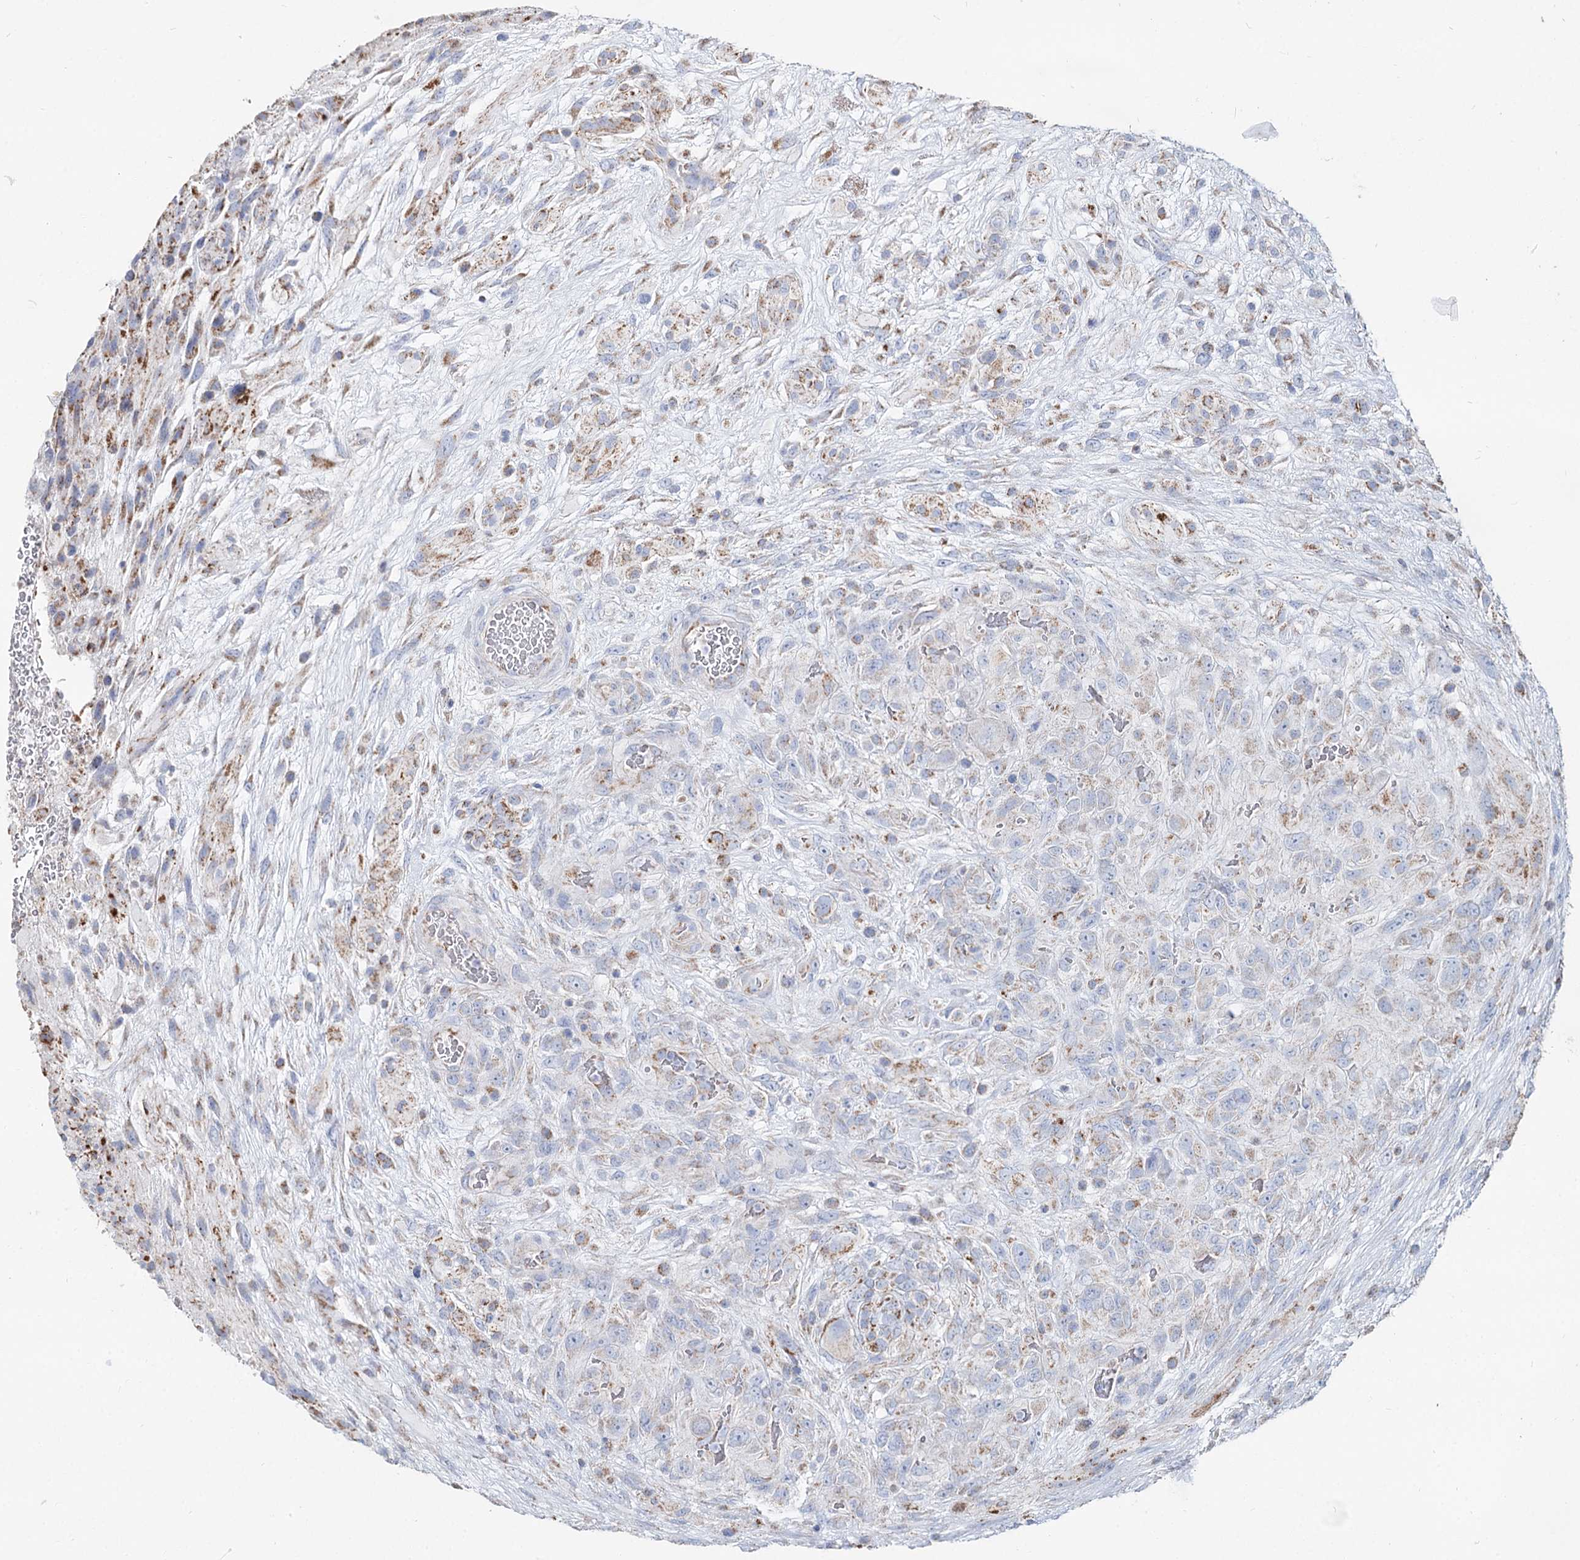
{"staining": {"intensity": "moderate", "quantity": "25%-75%", "location": "cytoplasmic/membranous"}, "tissue": "glioma", "cell_type": "Tumor cells", "image_type": "cancer", "snomed": [{"axis": "morphology", "description": "Glioma, malignant, High grade"}, {"axis": "topography", "description": "Brain"}], "caption": "Immunohistochemistry (IHC) of glioma shows medium levels of moderate cytoplasmic/membranous expression in approximately 25%-75% of tumor cells.", "gene": "MCCC2", "patient": {"sex": "male", "age": 61}}